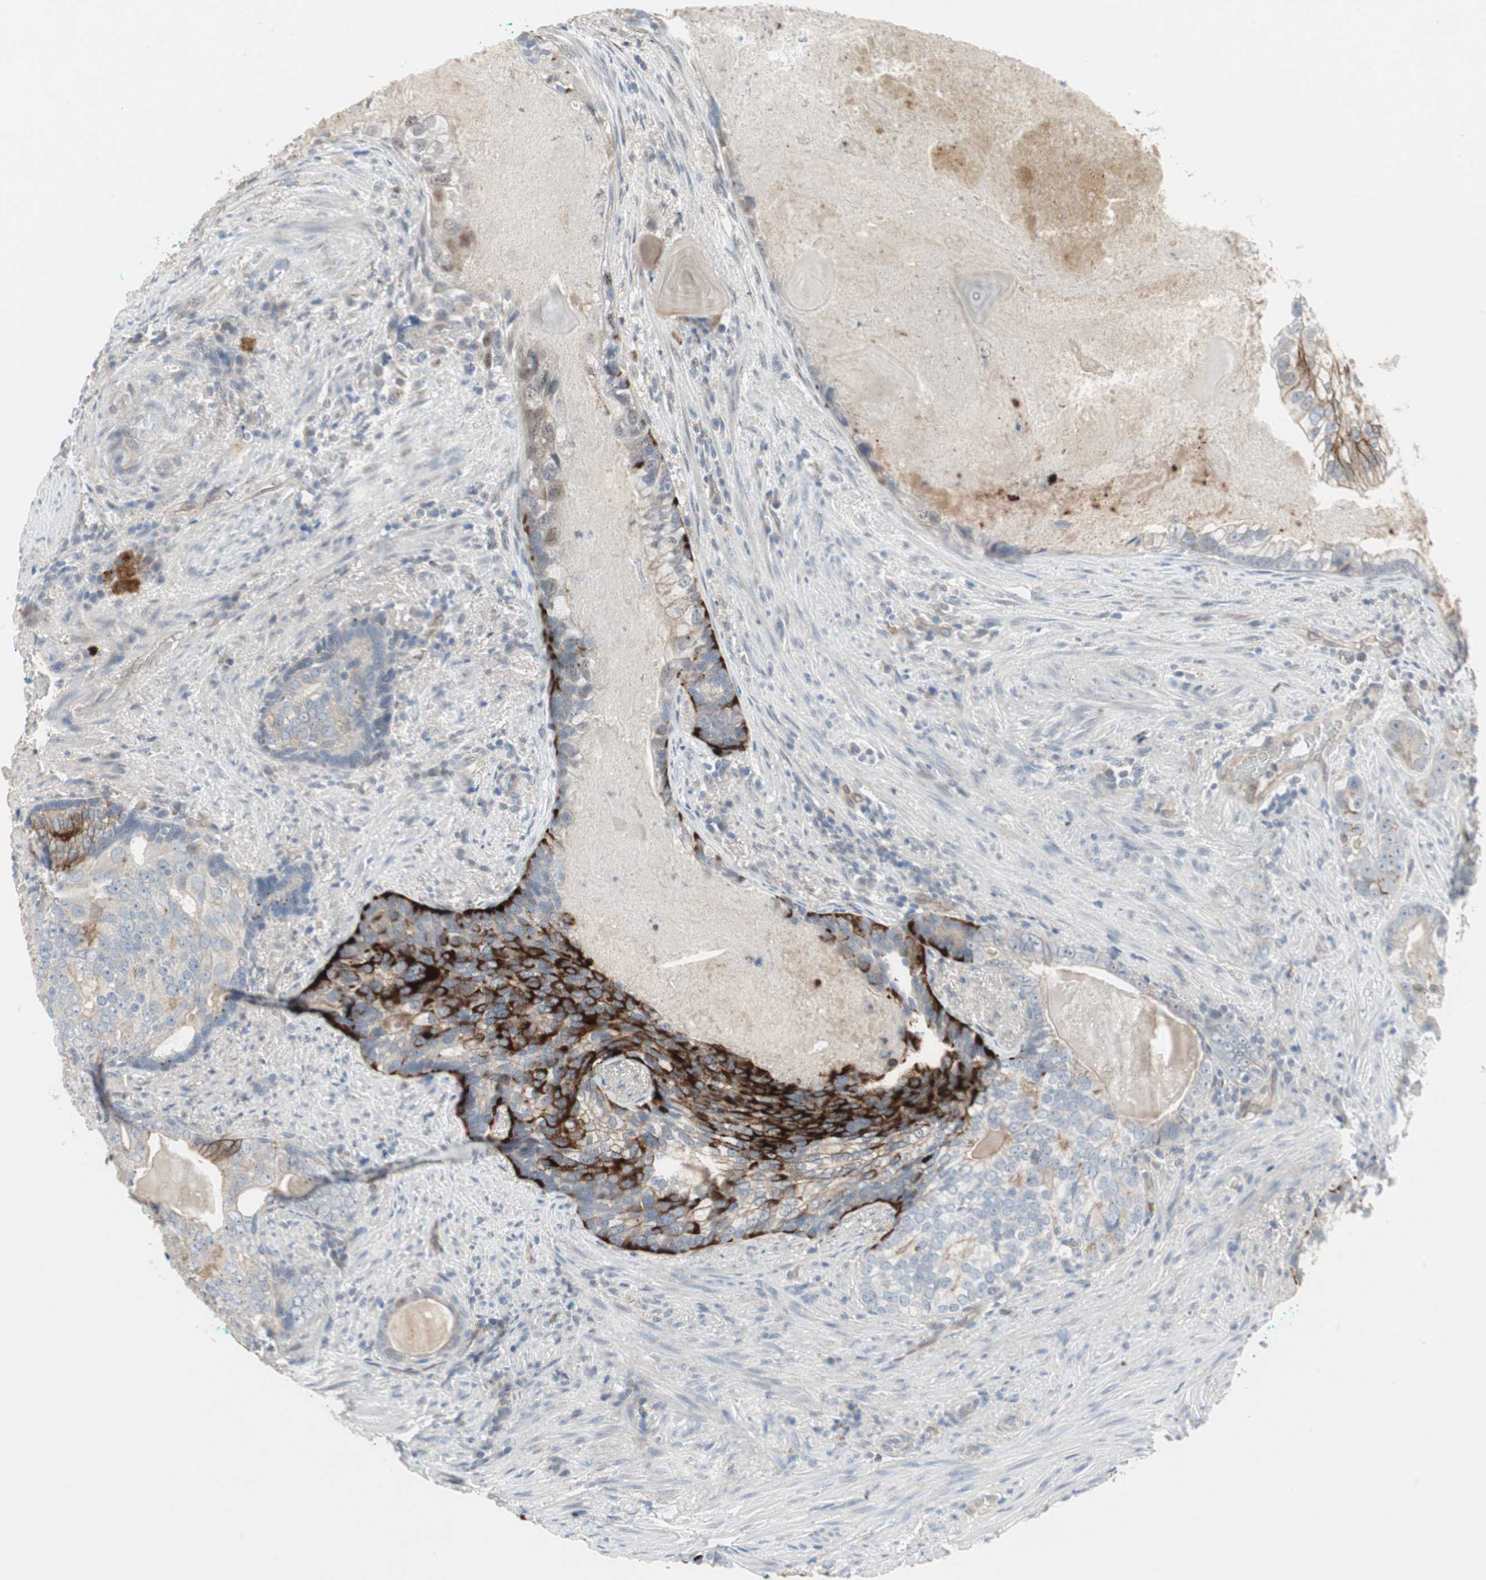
{"staining": {"intensity": "strong", "quantity": "<25%", "location": "cytoplasmic/membranous"}, "tissue": "prostate cancer", "cell_type": "Tumor cells", "image_type": "cancer", "snomed": [{"axis": "morphology", "description": "Adenocarcinoma, High grade"}, {"axis": "topography", "description": "Prostate"}], "caption": "The immunohistochemical stain labels strong cytoplasmic/membranous staining in tumor cells of high-grade adenocarcinoma (prostate) tissue.", "gene": "CAND2", "patient": {"sex": "male", "age": 66}}